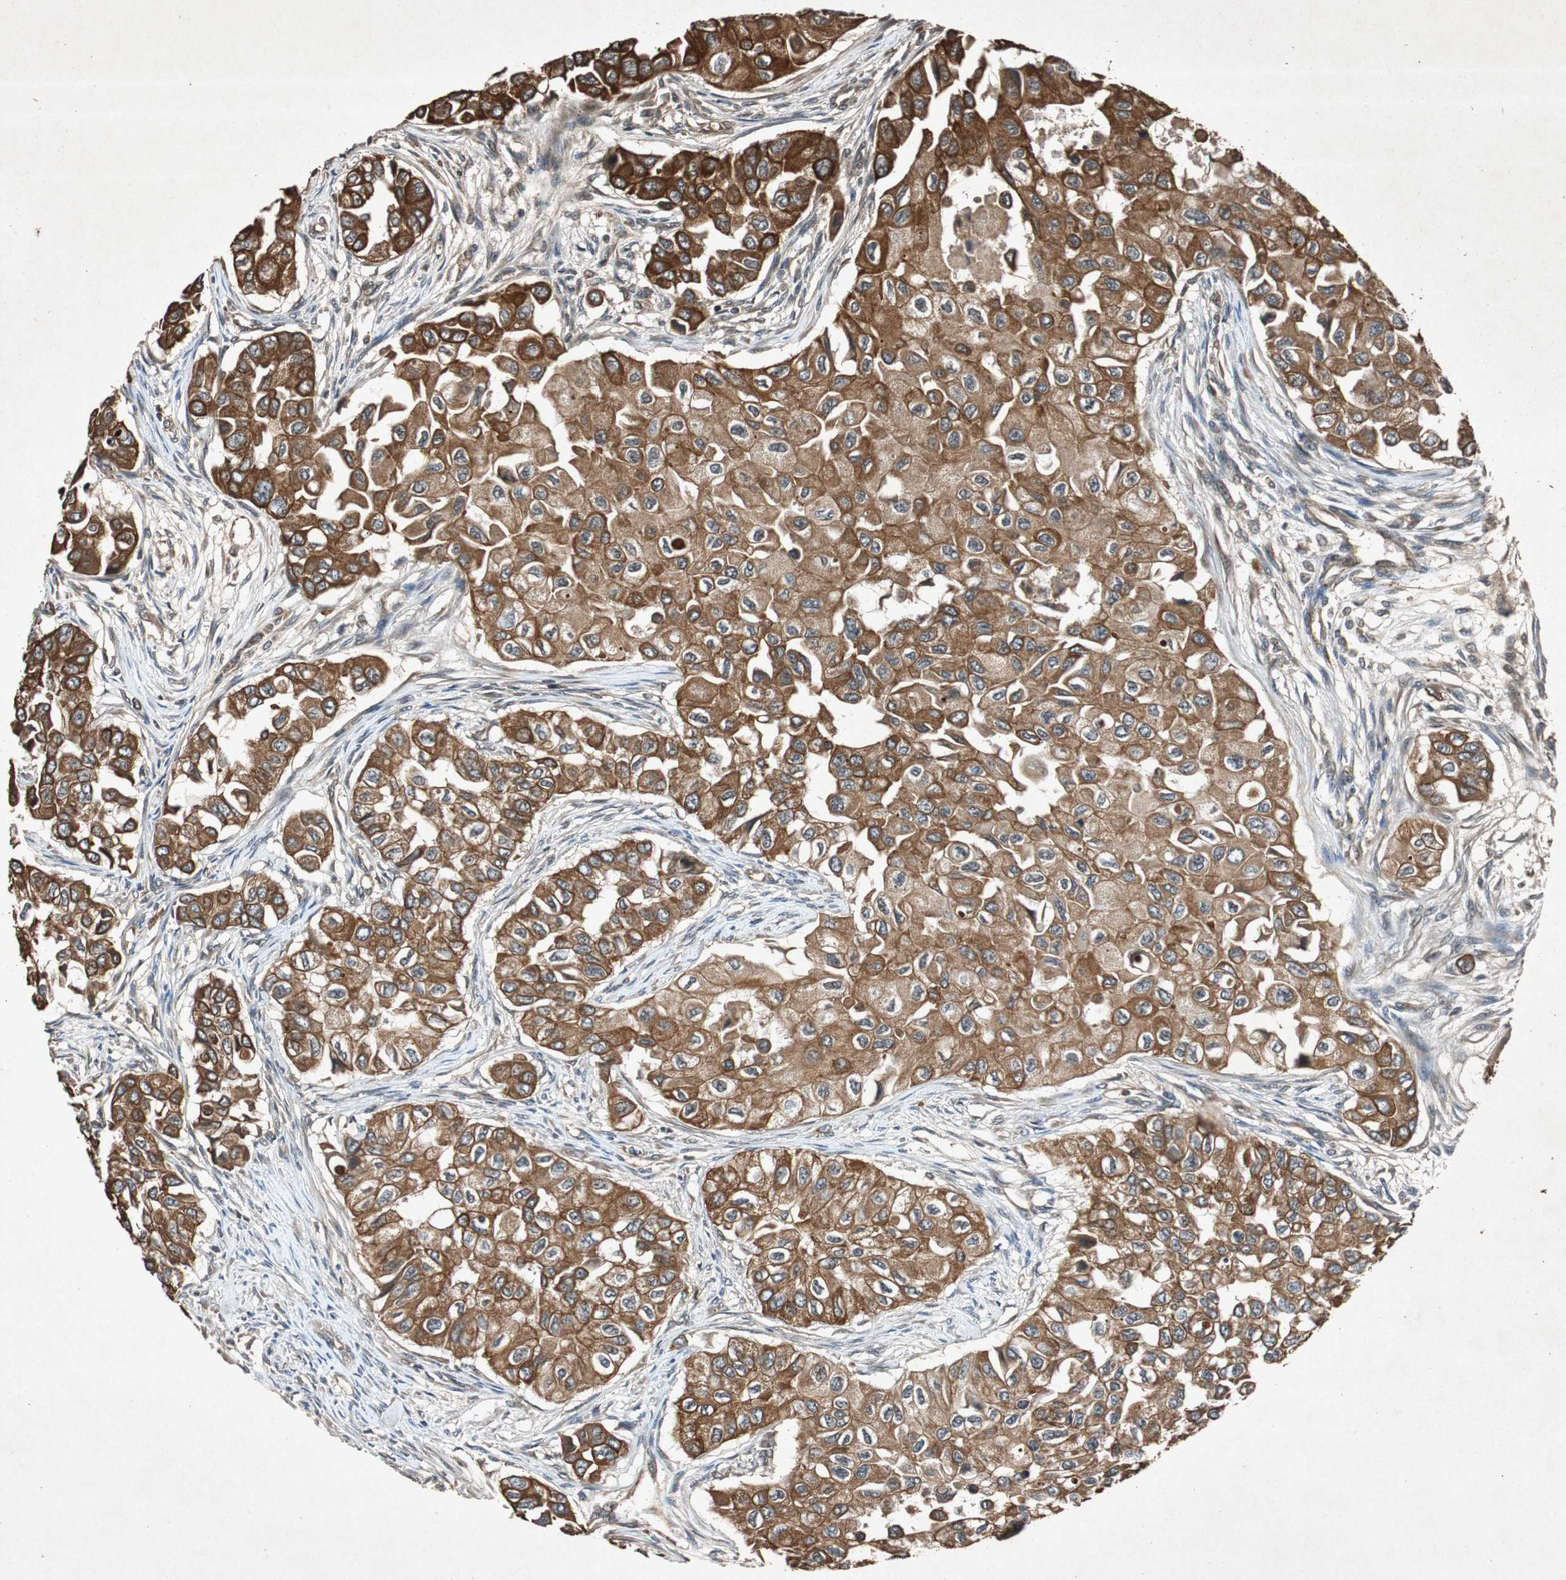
{"staining": {"intensity": "strong", "quantity": ">75%", "location": "cytoplasmic/membranous"}, "tissue": "breast cancer", "cell_type": "Tumor cells", "image_type": "cancer", "snomed": [{"axis": "morphology", "description": "Normal tissue, NOS"}, {"axis": "morphology", "description": "Duct carcinoma"}, {"axis": "topography", "description": "Breast"}], "caption": "Protein expression analysis of human intraductal carcinoma (breast) reveals strong cytoplasmic/membranous positivity in approximately >75% of tumor cells. (DAB IHC, brown staining for protein, blue staining for nuclei).", "gene": "SLIT2", "patient": {"sex": "female", "age": 49}}